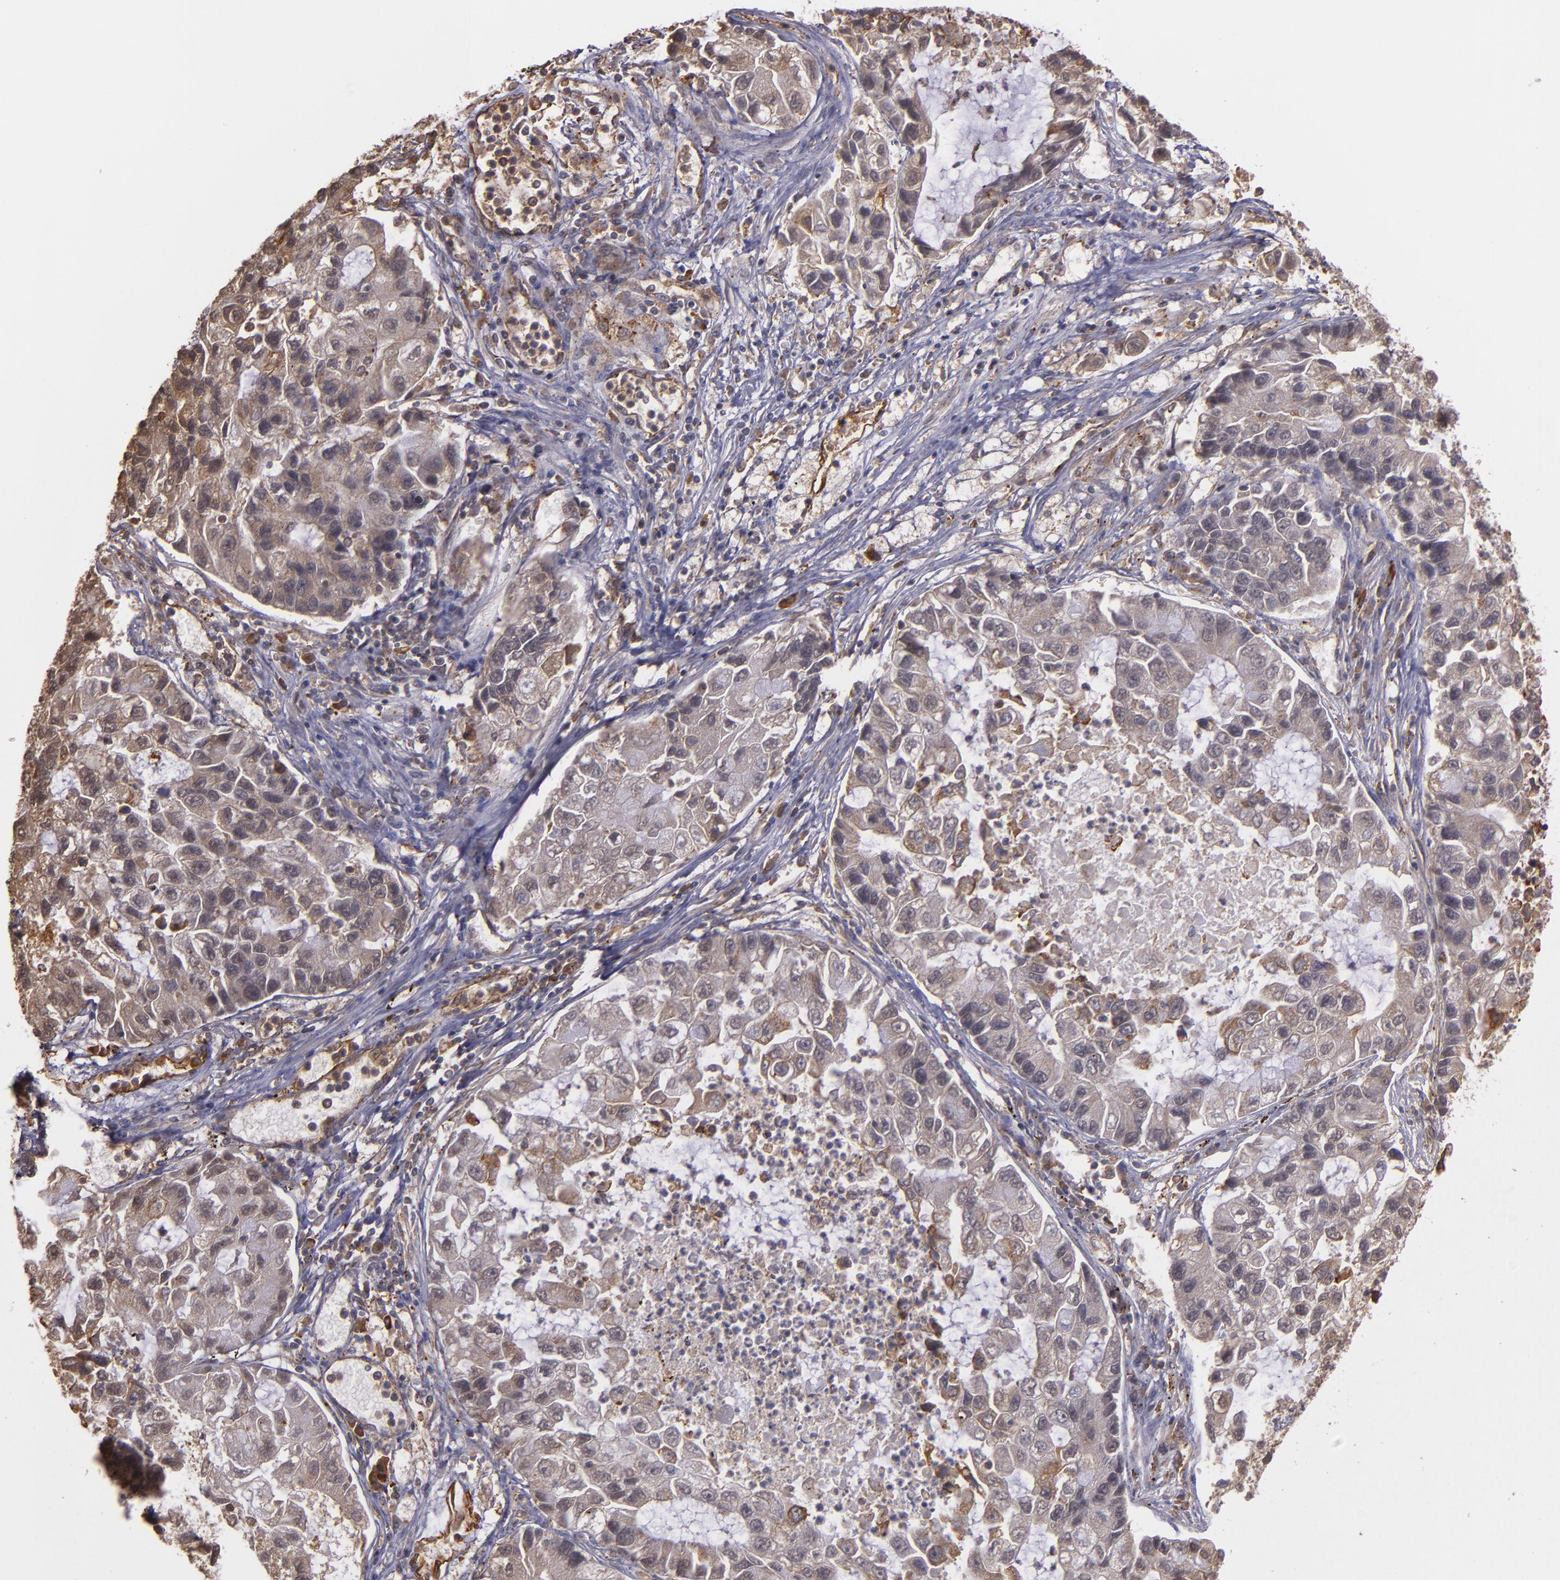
{"staining": {"intensity": "moderate", "quantity": ">75%", "location": "cytoplasmic/membranous"}, "tissue": "lung cancer", "cell_type": "Tumor cells", "image_type": "cancer", "snomed": [{"axis": "morphology", "description": "Adenocarcinoma, NOS"}, {"axis": "topography", "description": "Lung"}], "caption": "Adenocarcinoma (lung) tissue shows moderate cytoplasmic/membranous positivity in about >75% of tumor cells", "gene": "ECE1", "patient": {"sex": "female", "age": 51}}